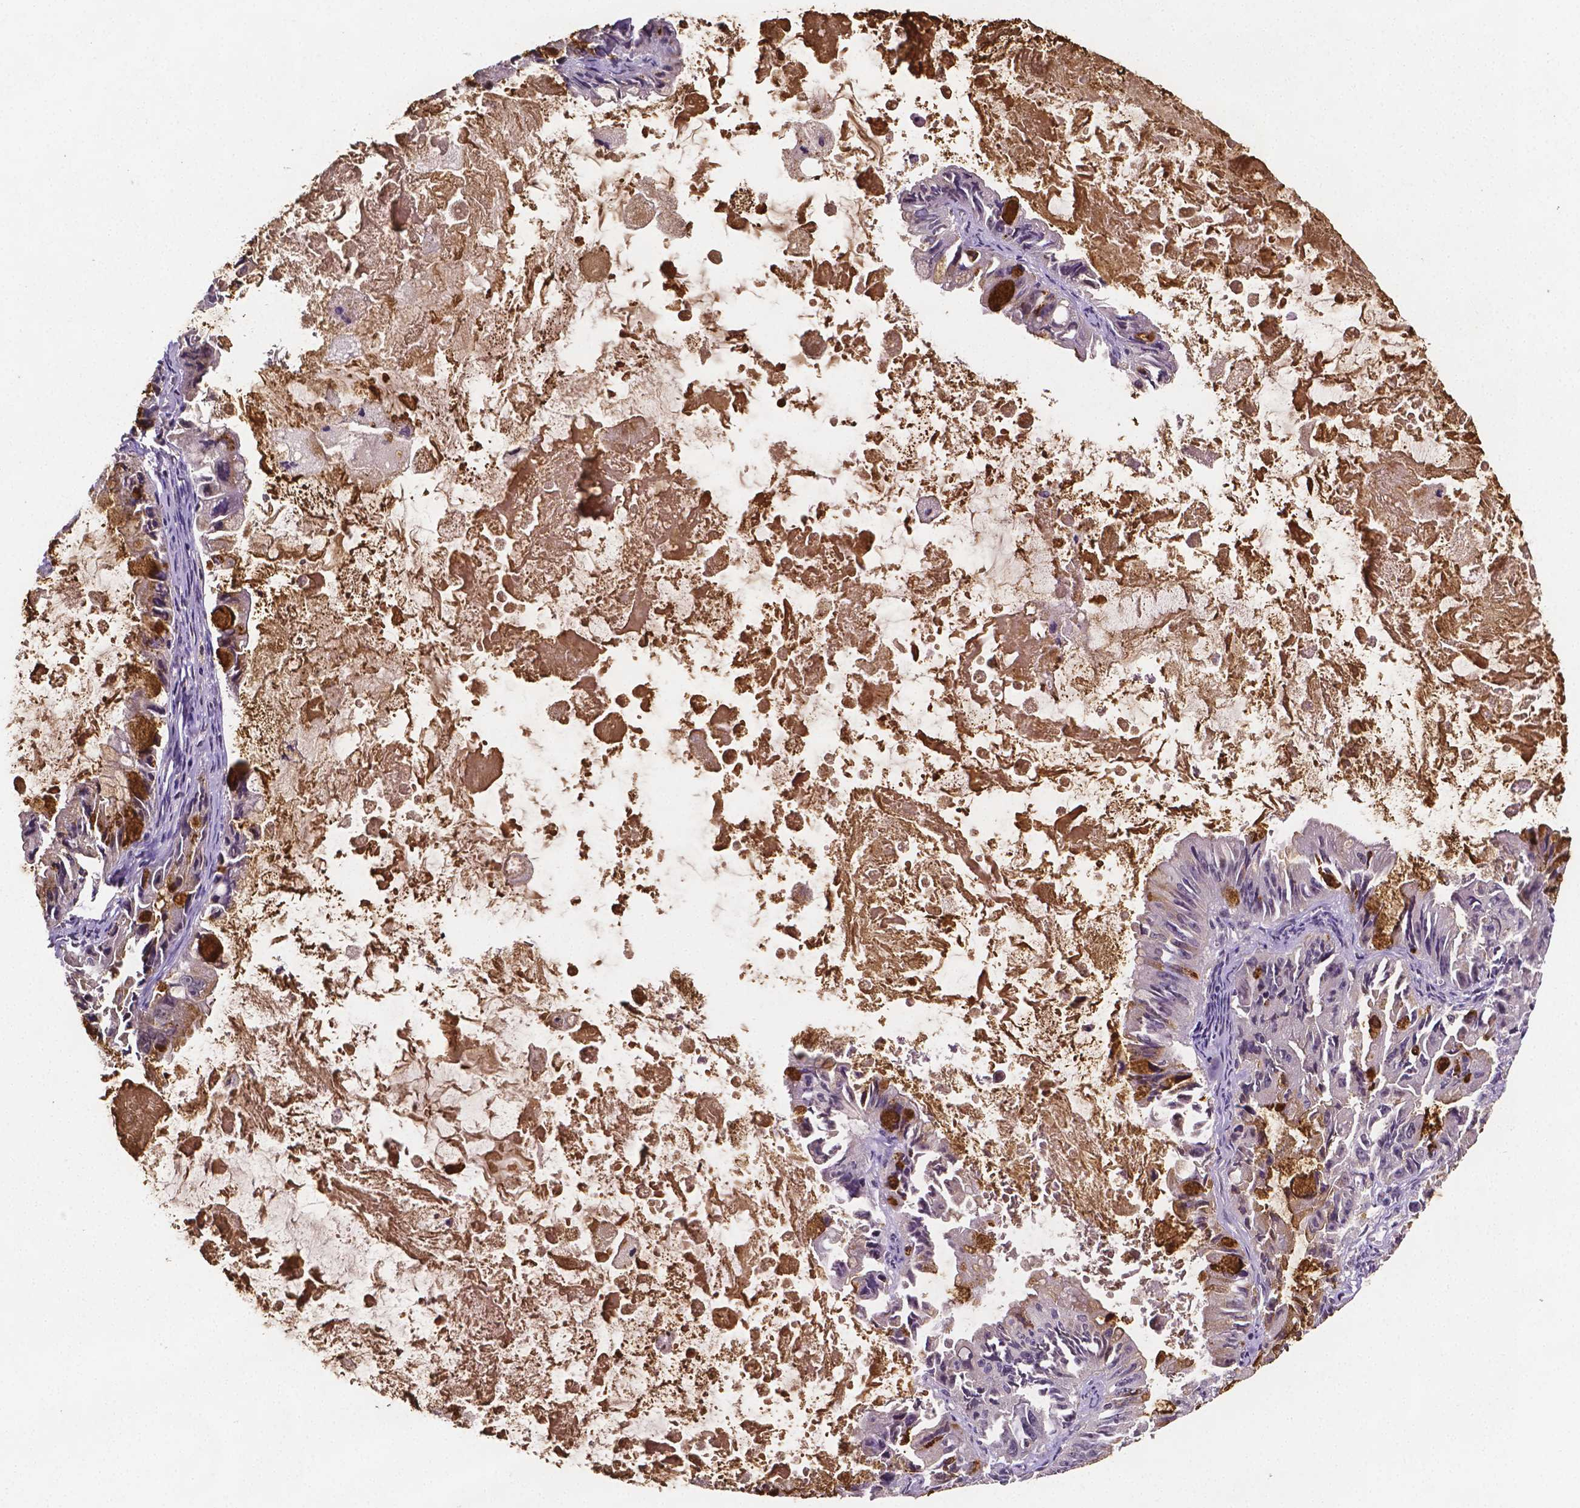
{"staining": {"intensity": "strong", "quantity": "<25%", "location": "cytoplasmic/membranous"}, "tissue": "ovarian cancer", "cell_type": "Tumor cells", "image_type": "cancer", "snomed": [{"axis": "morphology", "description": "Cystadenocarcinoma, mucinous, NOS"}, {"axis": "topography", "description": "Ovary"}], "caption": "DAB (3,3'-diaminobenzidine) immunohistochemical staining of human ovarian cancer shows strong cytoplasmic/membranous protein expression in about <25% of tumor cells. Ihc stains the protein in brown and the nuclei are stained blue.", "gene": "NRGN", "patient": {"sex": "female", "age": 61}}